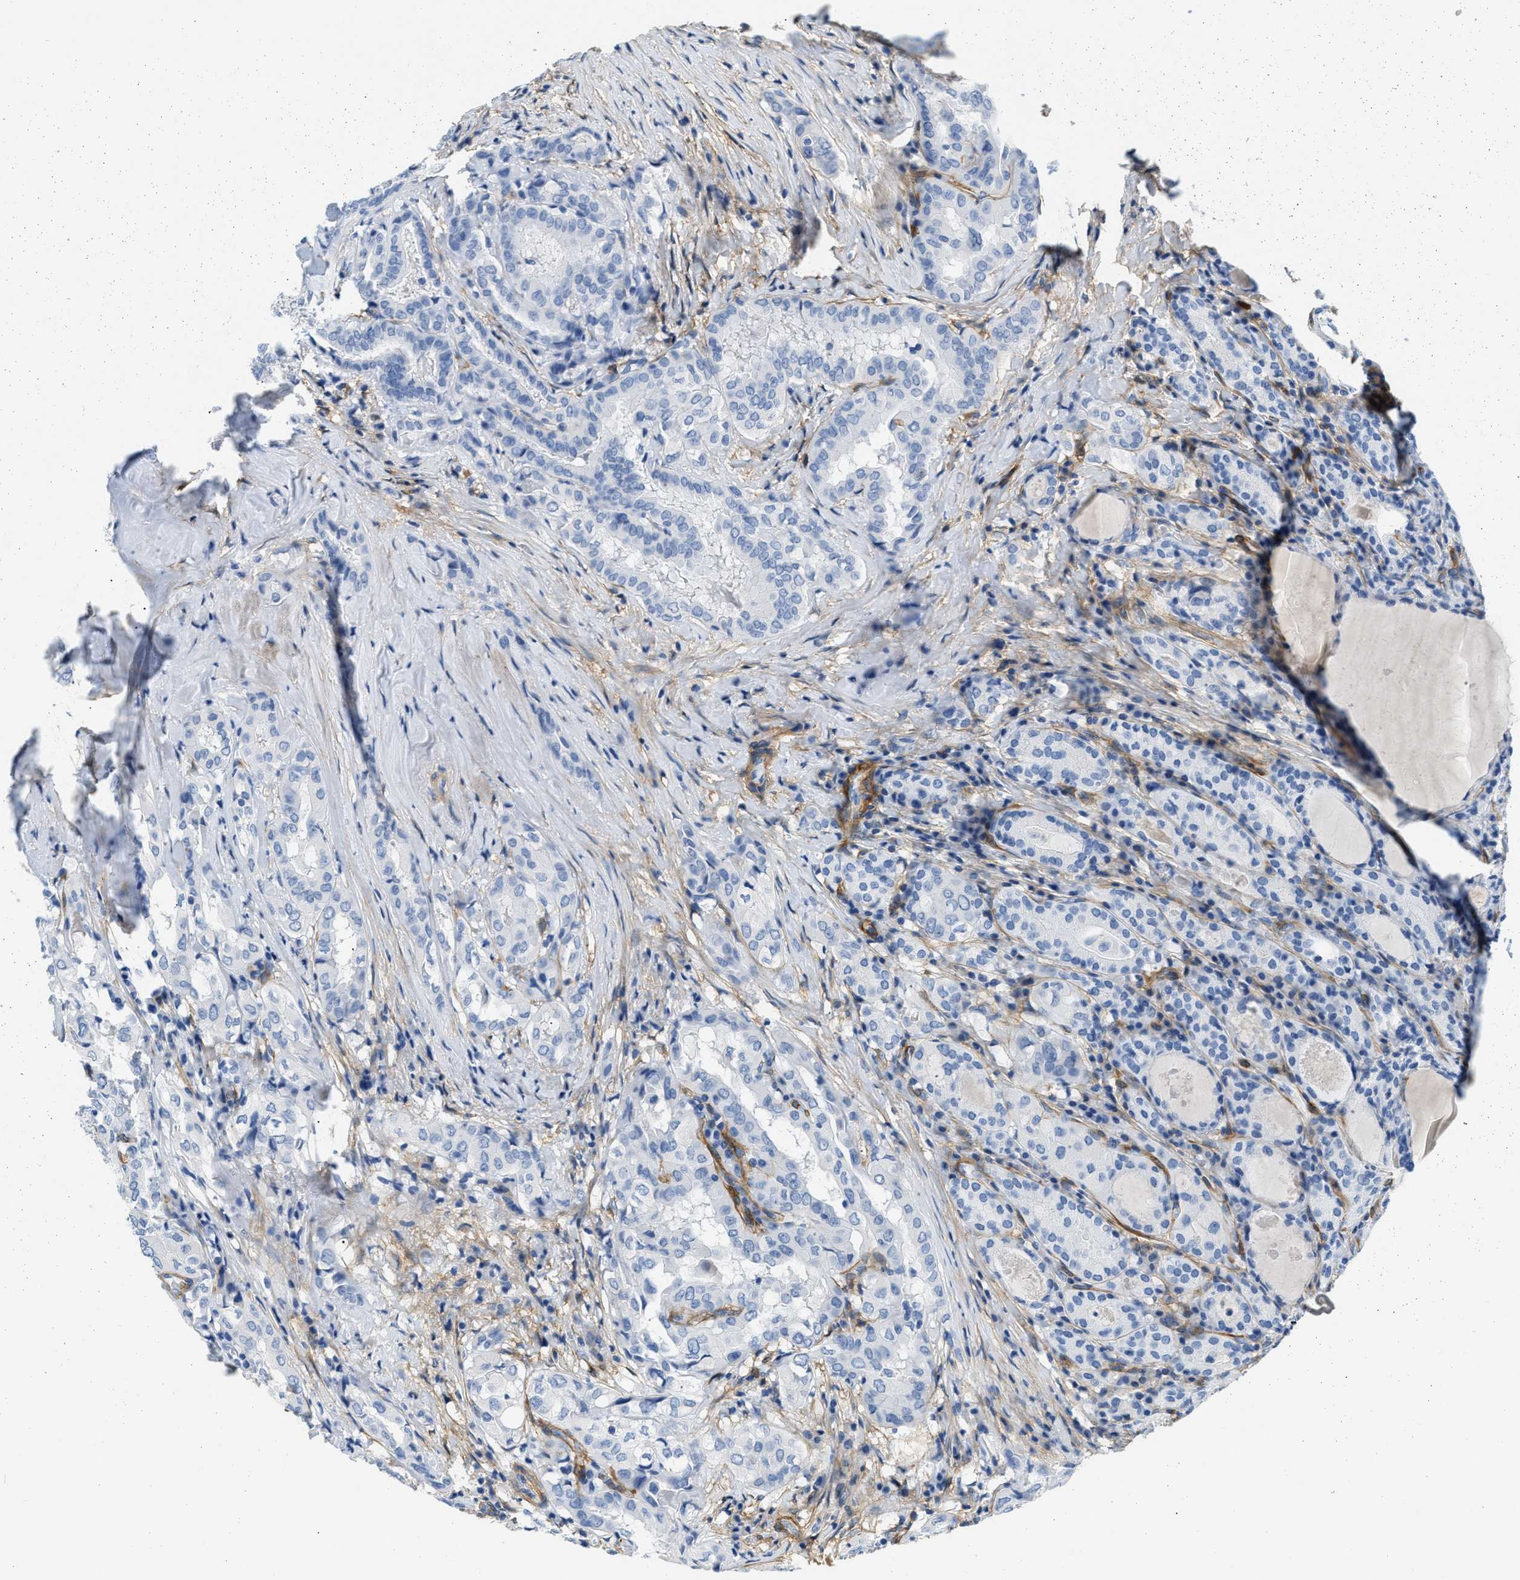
{"staining": {"intensity": "negative", "quantity": "none", "location": "none"}, "tissue": "thyroid cancer", "cell_type": "Tumor cells", "image_type": "cancer", "snomed": [{"axis": "morphology", "description": "Papillary adenocarcinoma, NOS"}, {"axis": "topography", "description": "Thyroid gland"}], "caption": "A high-resolution micrograph shows immunohistochemistry (IHC) staining of thyroid cancer (papillary adenocarcinoma), which exhibits no significant expression in tumor cells. Nuclei are stained in blue.", "gene": "PDGFRB", "patient": {"sex": "female", "age": 42}}